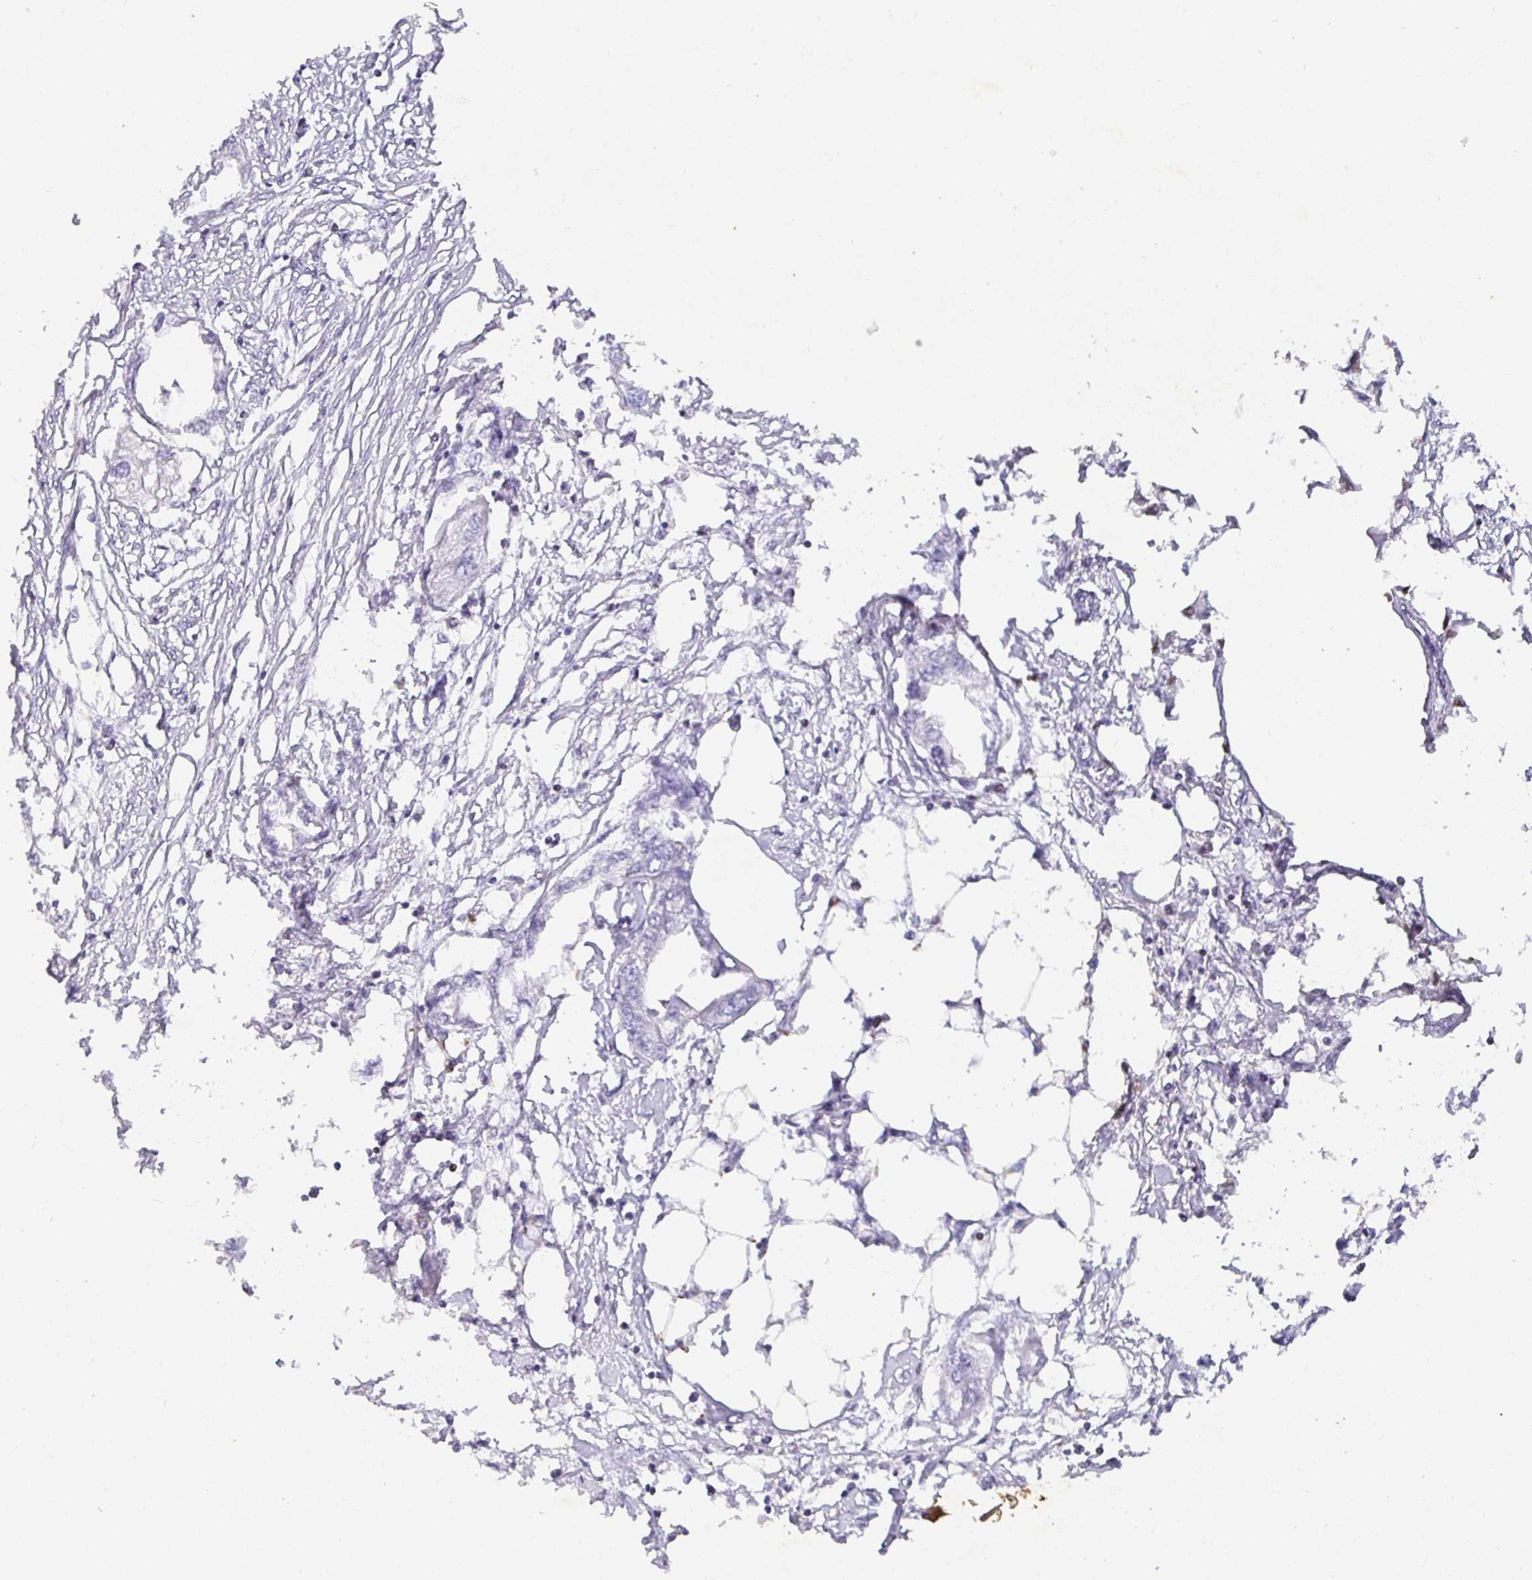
{"staining": {"intensity": "negative", "quantity": "none", "location": "none"}, "tissue": "endometrial cancer", "cell_type": "Tumor cells", "image_type": "cancer", "snomed": [{"axis": "morphology", "description": "Adenocarcinoma, NOS"}, {"axis": "morphology", "description": "Adenocarcinoma, metastatic, NOS"}, {"axis": "topography", "description": "Adipose tissue"}, {"axis": "topography", "description": "Endometrium"}], "caption": "The immunohistochemistry image has no significant staining in tumor cells of endometrial adenocarcinoma tissue. (DAB (3,3'-diaminobenzidine) IHC with hematoxylin counter stain).", "gene": "SATB1", "patient": {"sex": "female", "age": 67}}